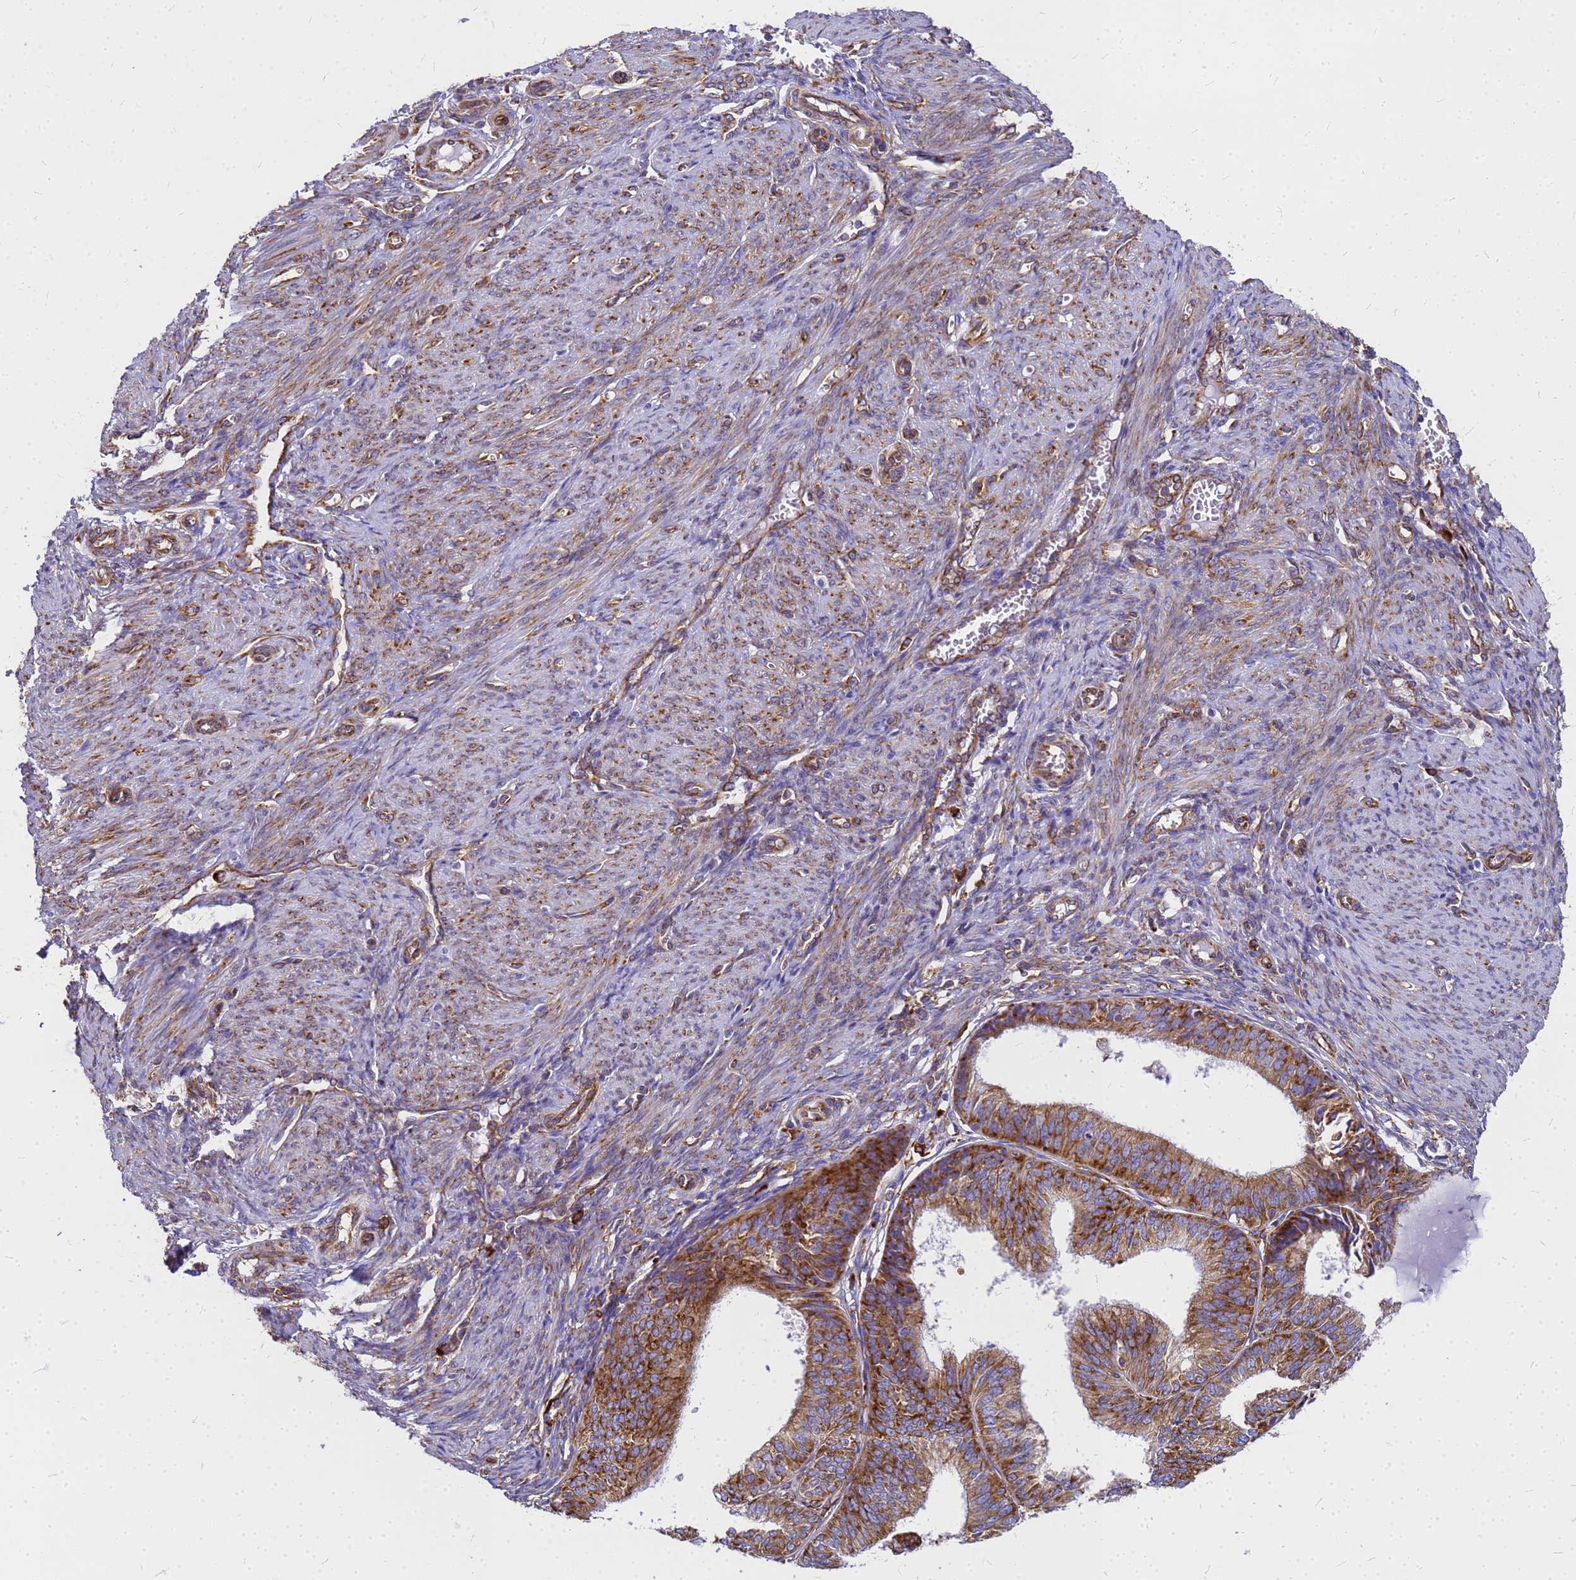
{"staining": {"intensity": "strong", "quantity": ">75%", "location": "cytoplasmic/membranous"}, "tissue": "endometrial cancer", "cell_type": "Tumor cells", "image_type": "cancer", "snomed": [{"axis": "morphology", "description": "Adenocarcinoma, NOS"}, {"axis": "topography", "description": "Endometrium"}], "caption": "Immunohistochemistry (IHC) histopathology image of neoplastic tissue: human adenocarcinoma (endometrial) stained using immunohistochemistry reveals high levels of strong protein expression localized specifically in the cytoplasmic/membranous of tumor cells, appearing as a cytoplasmic/membranous brown color.", "gene": "EEF1D", "patient": {"sex": "female", "age": 51}}